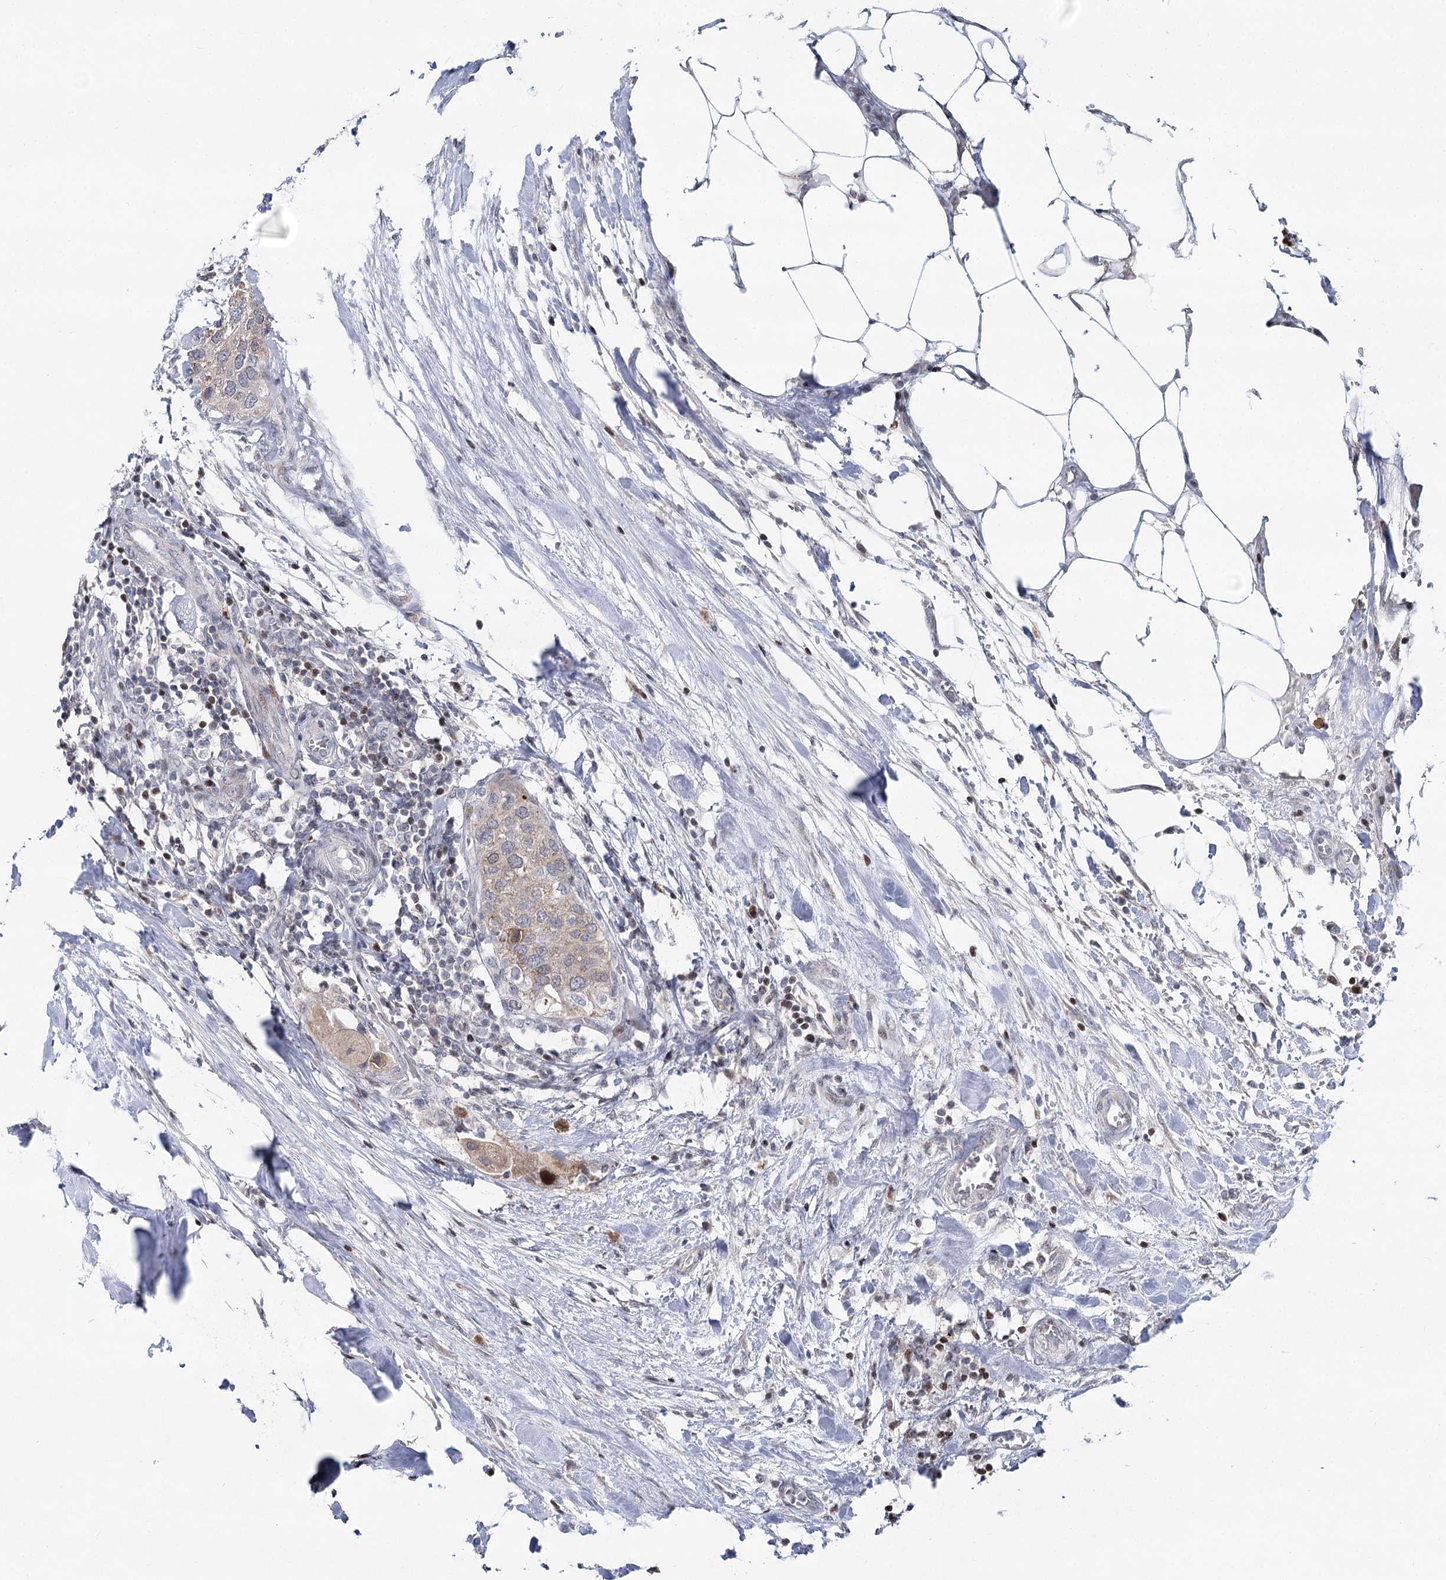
{"staining": {"intensity": "weak", "quantity": ">75%", "location": "cytoplasmic/membranous"}, "tissue": "urothelial cancer", "cell_type": "Tumor cells", "image_type": "cancer", "snomed": [{"axis": "morphology", "description": "Urothelial carcinoma, High grade"}, {"axis": "topography", "description": "Urinary bladder"}], "caption": "This image reveals IHC staining of human urothelial carcinoma (high-grade), with low weak cytoplasmic/membranous positivity in approximately >75% of tumor cells.", "gene": "PTGR1", "patient": {"sex": "male", "age": 64}}